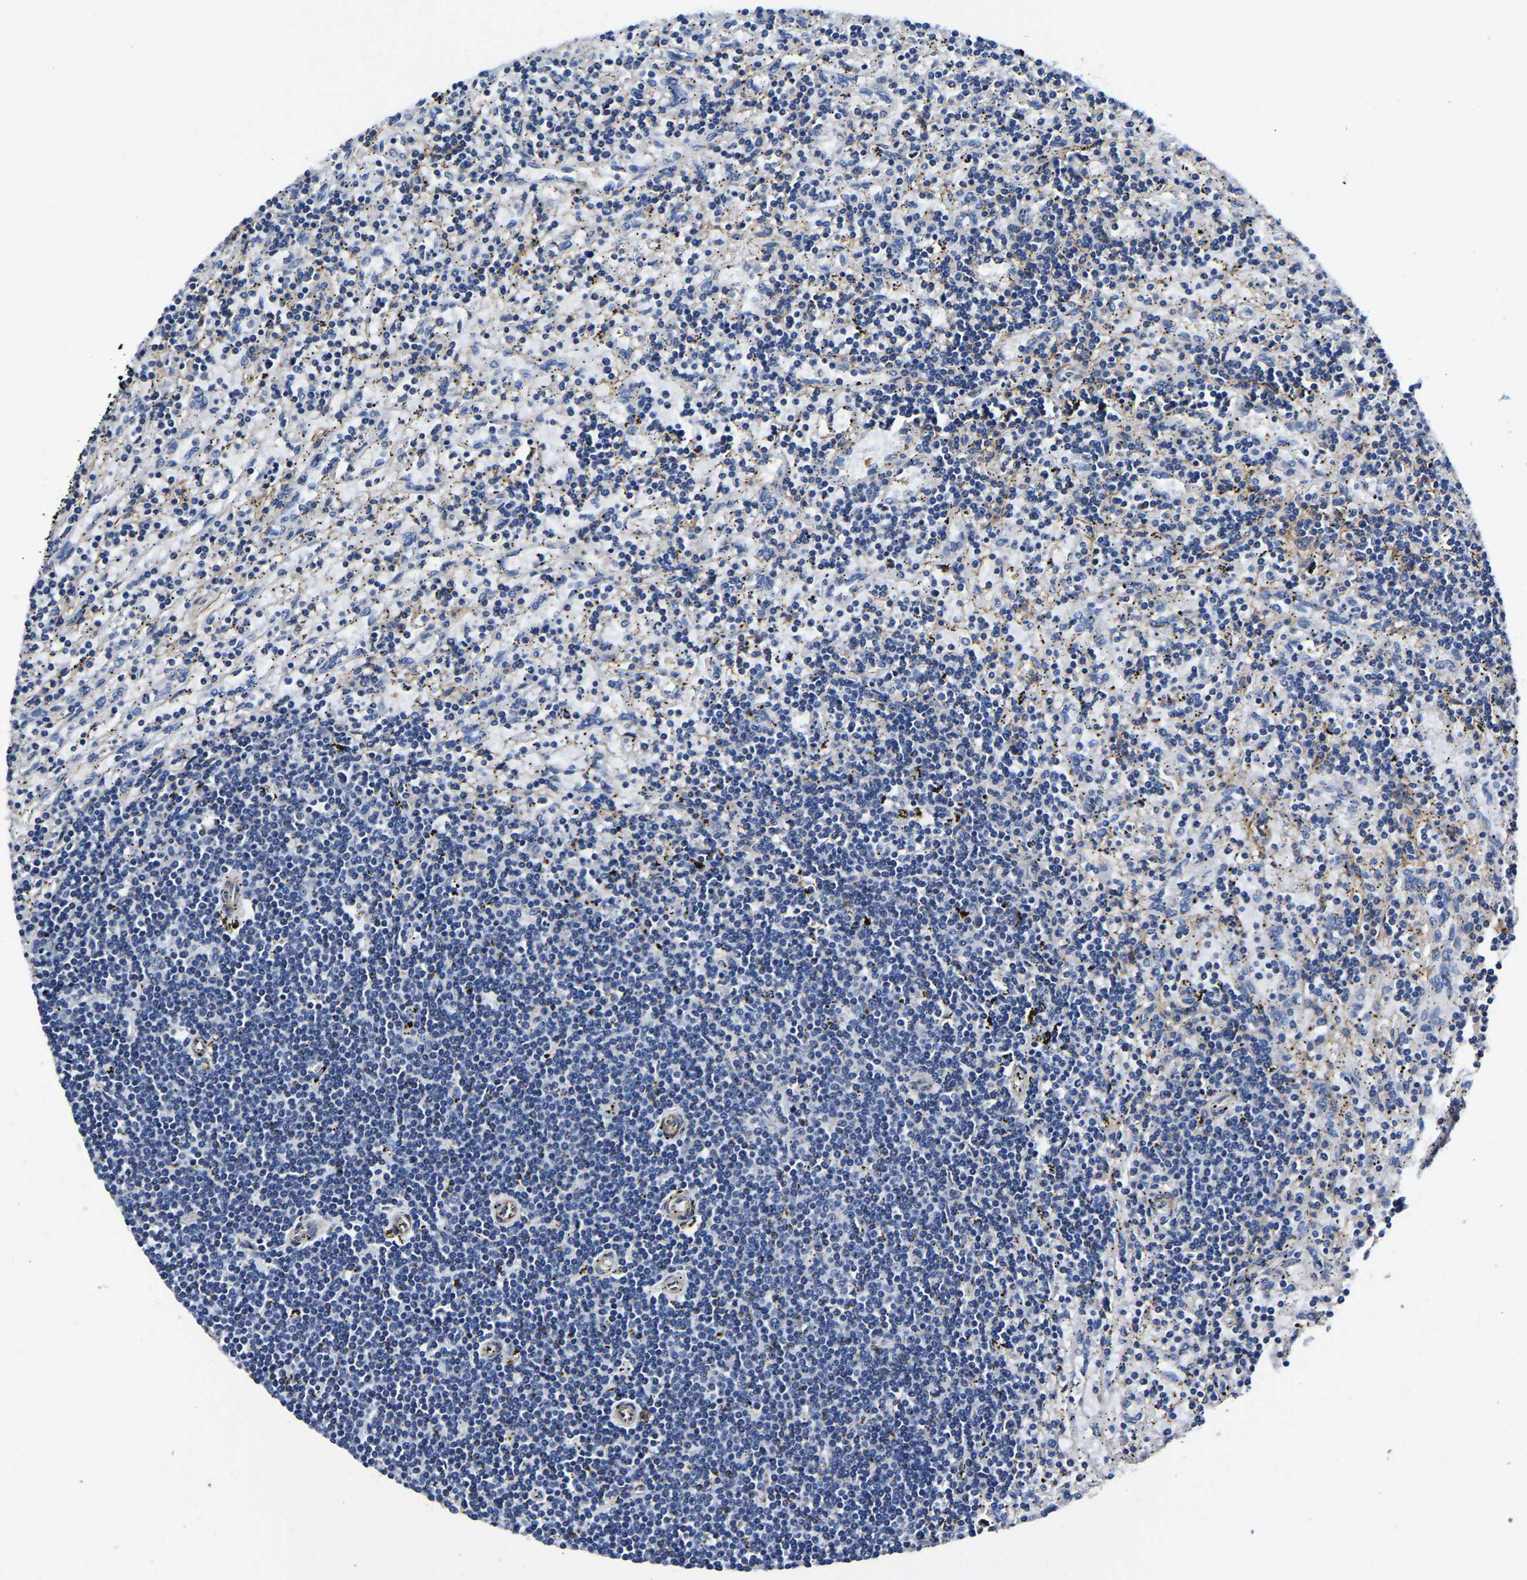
{"staining": {"intensity": "negative", "quantity": "none", "location": "none"}, "tissue": "lymphoma", "cell_type": "Tumor cells", "image_type": "cancer", "snomed": [{"axis": "morphology", "description": "Malignant lymphoma, non-Hodgkin's type, Low grade"}, {"axis": "topography", "description": "Spleen"}], "caption": "Immunohistochemistry micrograph of human malignant lymphoma, non-Hodgkin's type (low-grade) stained for a protein (brown), which displays no staining in tumor cells. Brightfield microscopy of immunohistochemistry stained with DAB (brown) and hematoxylin (blue), captured at high magnification.", "gene": "KCTD17", "patient": {"sex": "male", "age": 76}}